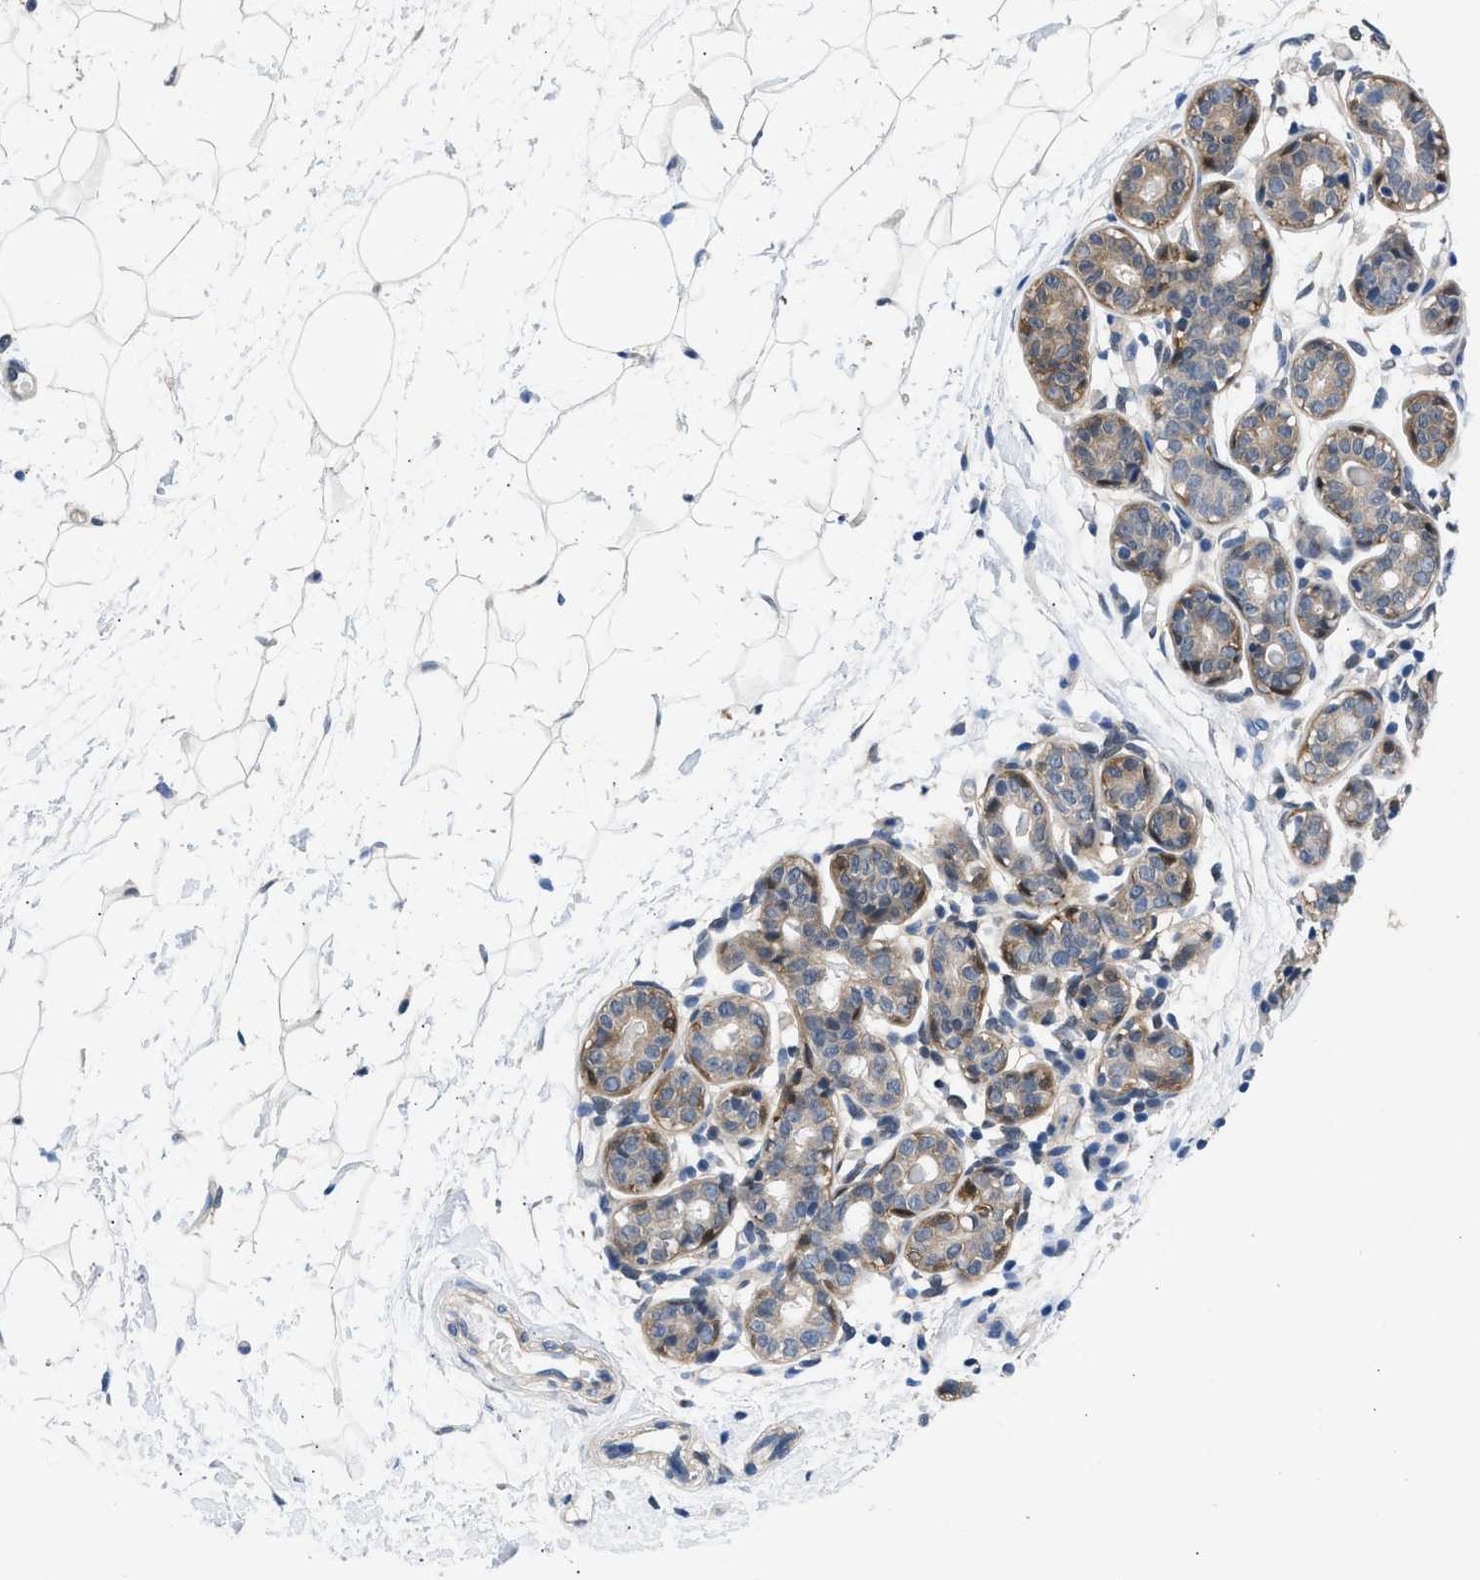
{"staining": {"intensity": "weak", "quantity": "25%-75%", "location": "cytoplasmic/membranous"}, "tissue": "breast", "cell_type": "Adipocytes", "image_type": "normal", "snomed": [{"axis": "morphology", "description": "Normal tissue, NOS"}, {"axis": "topography", "description": "Breast"}], "caption": "Immunohistochemistry (IHC) photomicrograph of unremarkable breast stained for a protein (brown), which exhibits low levels of weak cytoplasmic/membranous expression in about 25%-75% of adipocytes.", "gene": "CBR1", "patient": {"sex": "female", "age": 22}}